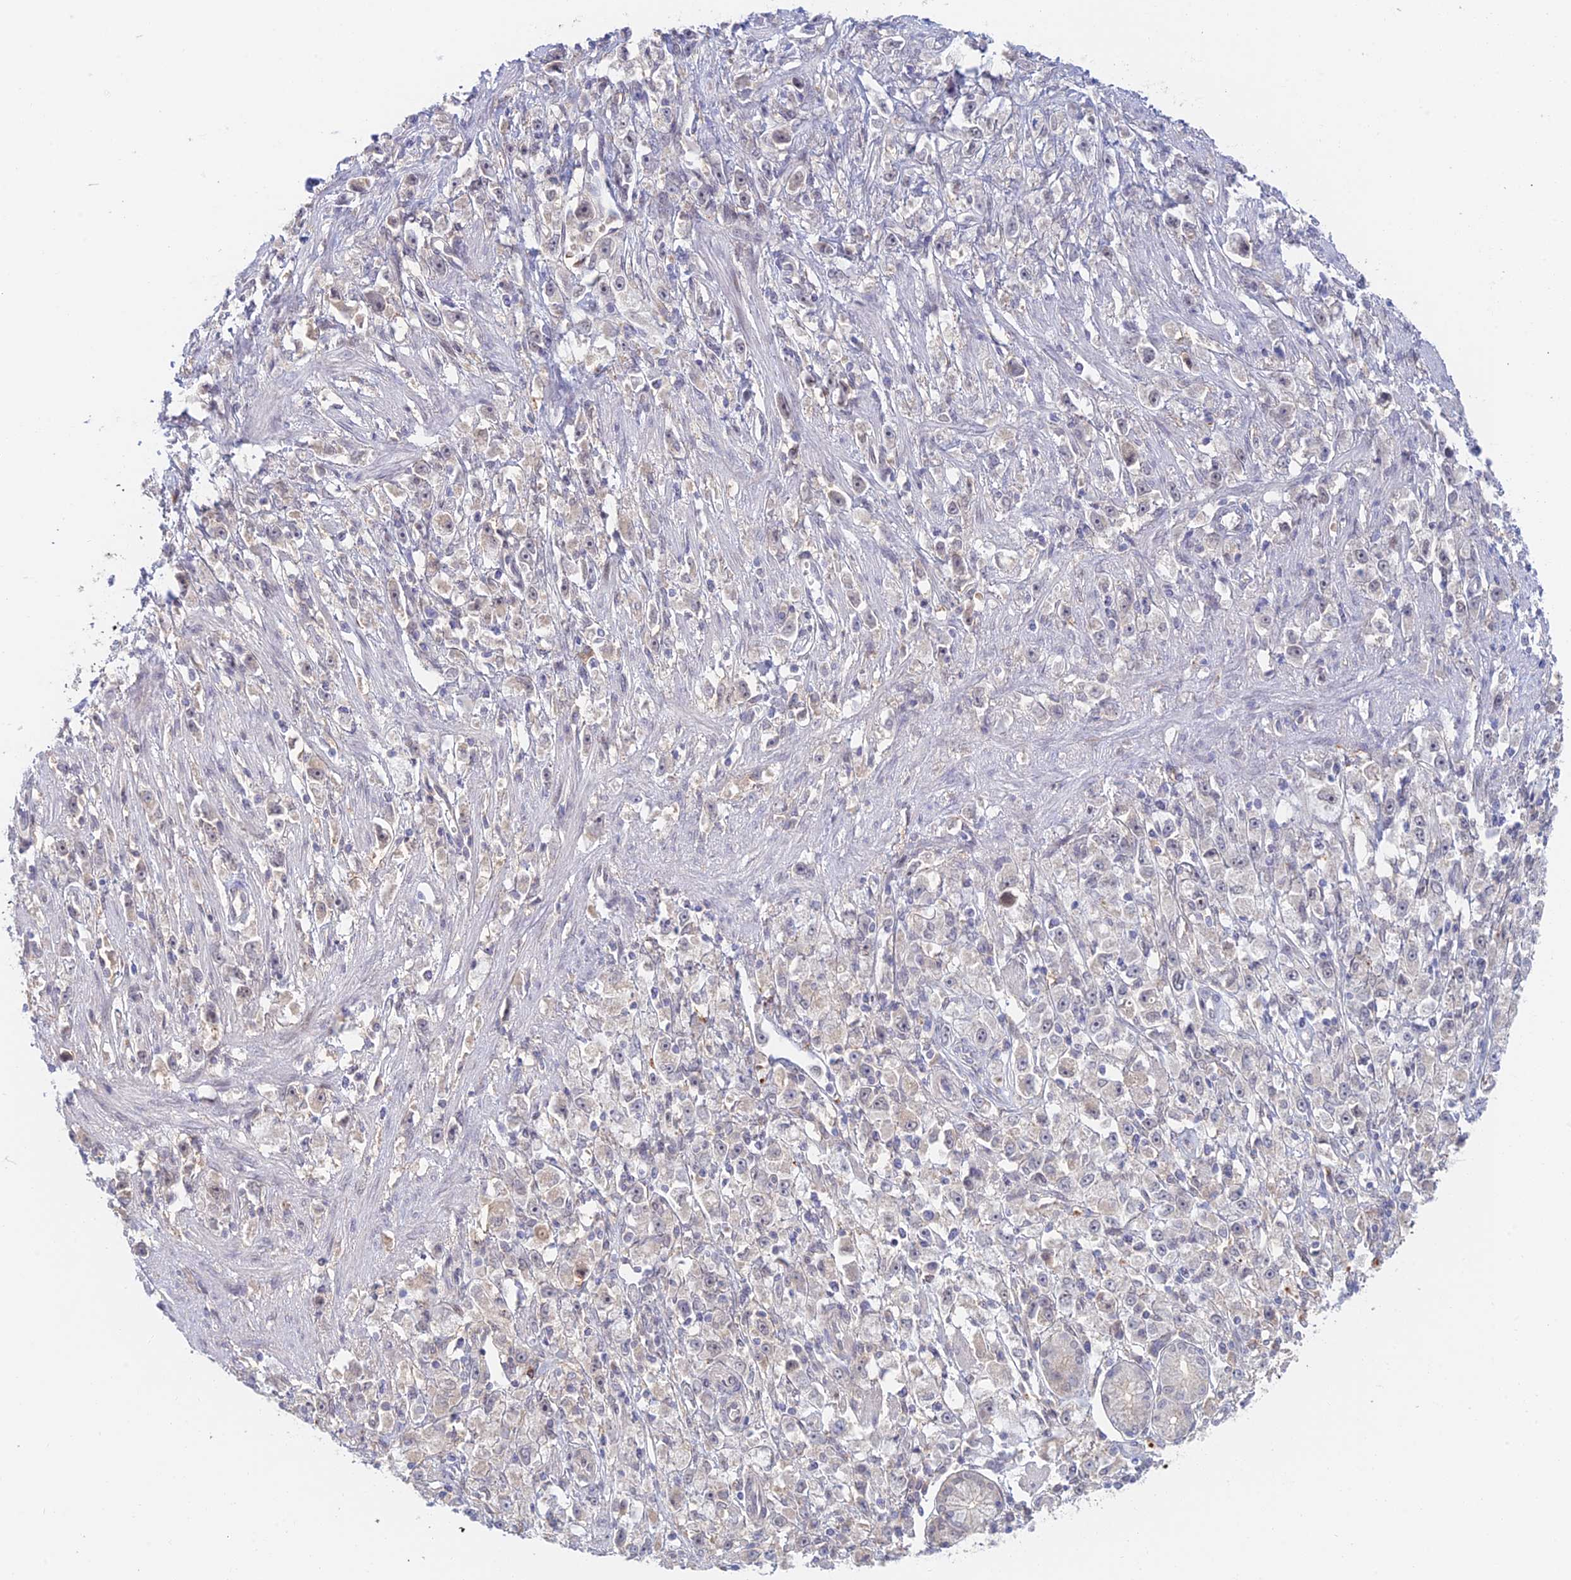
{"staining": {"intensity": "negative", "quantity": "none", "location": "none"}, "tissue": "stomach cancer", "cell_type": "Tumor cells", "image_type": "cancer", "snomed": [{"axis": "morphology", "description": "Adenocarcinoma, NOS"}, {"axis": "topography", "description": "Stomach"}], "caption": "Immunohistochemistry (IHC) histopathology image of stomach cancer (adenocarcinoma) stained for a protein (brown), which shows no expression in tumor cells.", "gene": "ZUP1", "patient": {"sex": "female", "age": 59}}